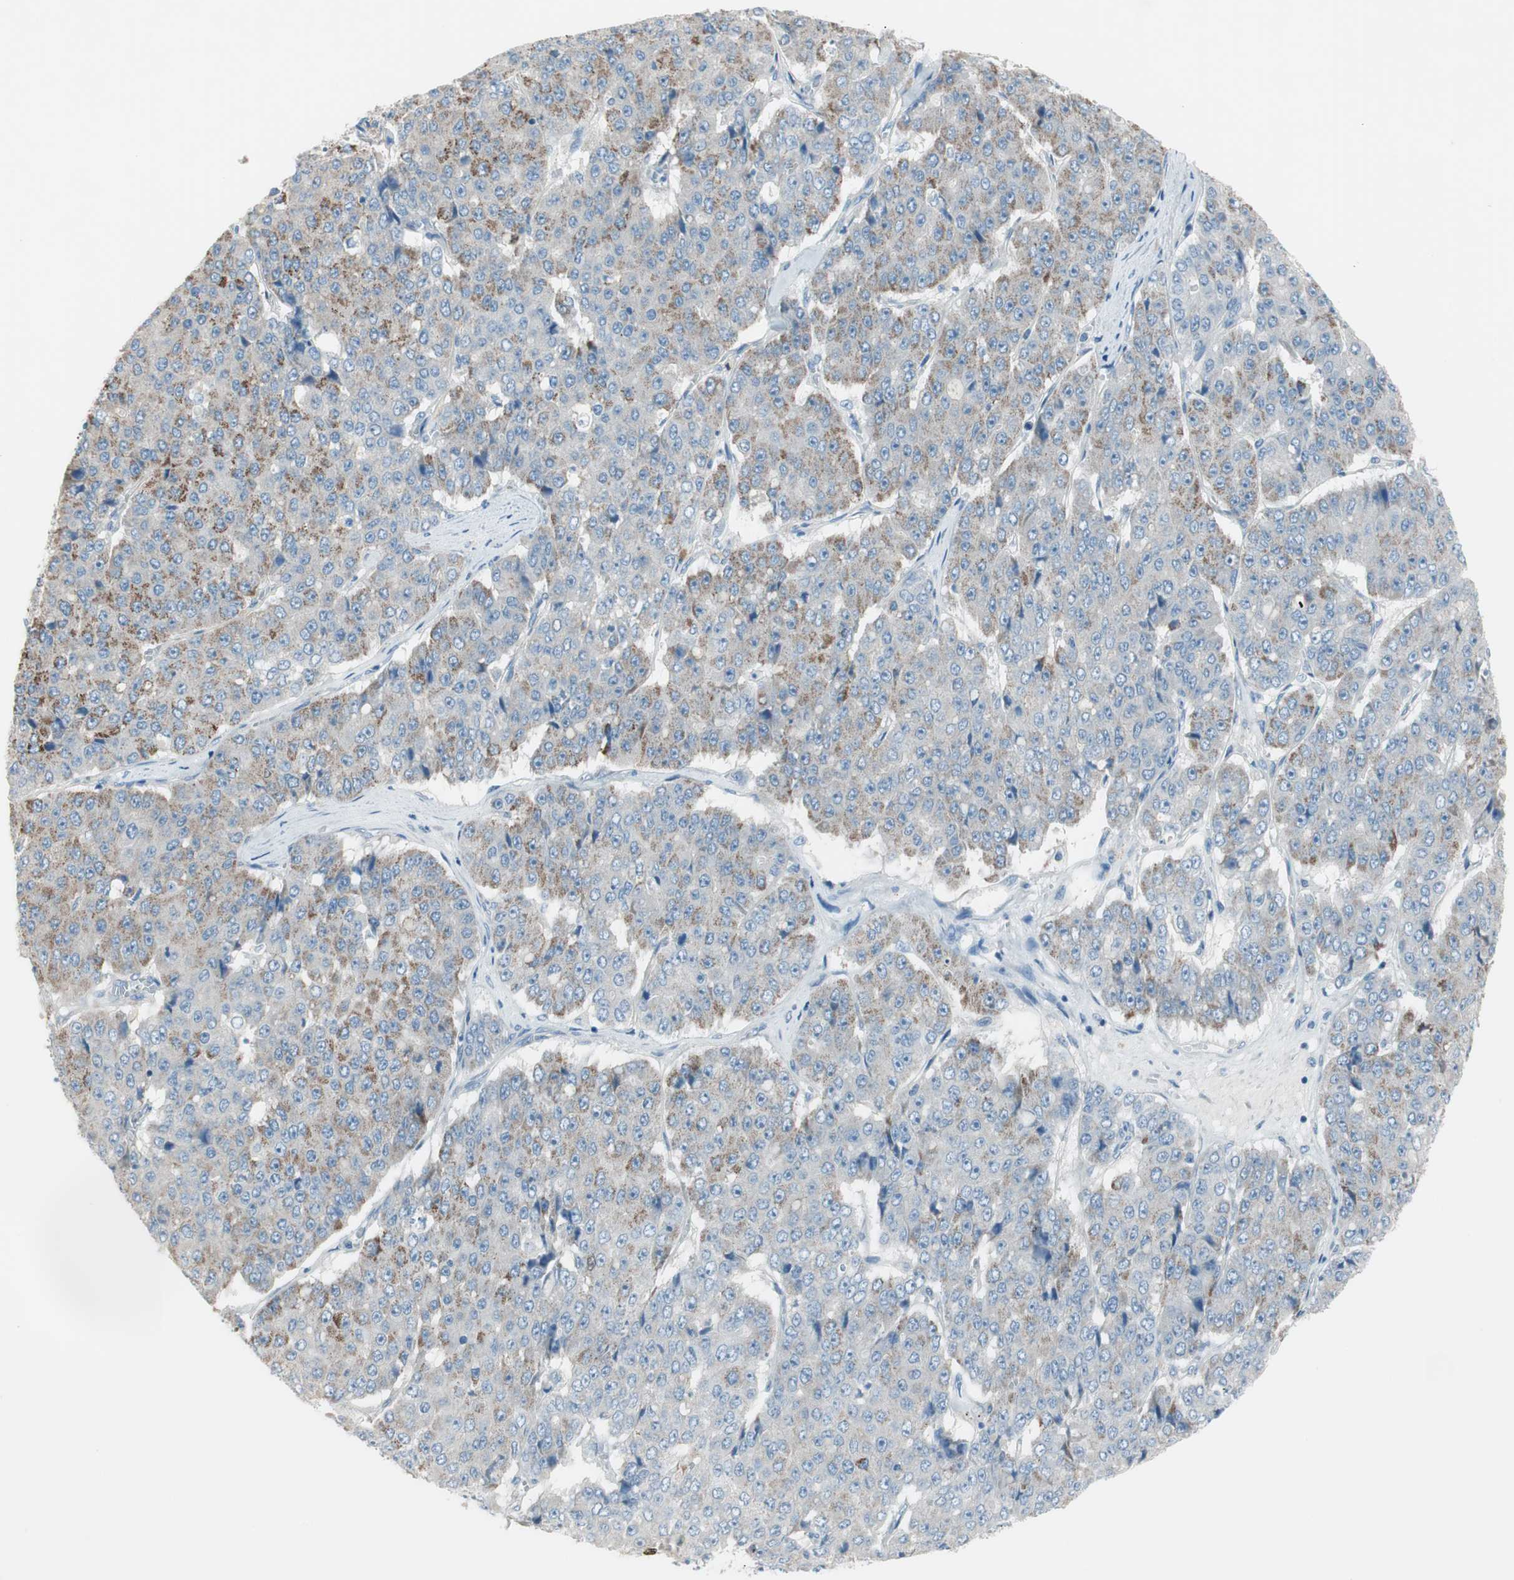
{"staining": {"intensity": "moderate", "quantity": "<25%", "location": "cytoplasmic/membranous"}, "tissue": "pancreatic cancer", "cell_type": "Tumor cells", "image_type": "cancer", "snomed": [{"axis": "morphology", "description": "Adenocarcinoma, NOS"}, {"axis": "topography", "description": "Pancreas"}], "caption": "Human adenocarcinoma (pancreatic) stained with a brown dye shows moderate cytoplasmic/membranous positive staining in about <25% of tumor cells.", "gene": "PRRG4", "patient": {"sex": "male", "age": 50}}